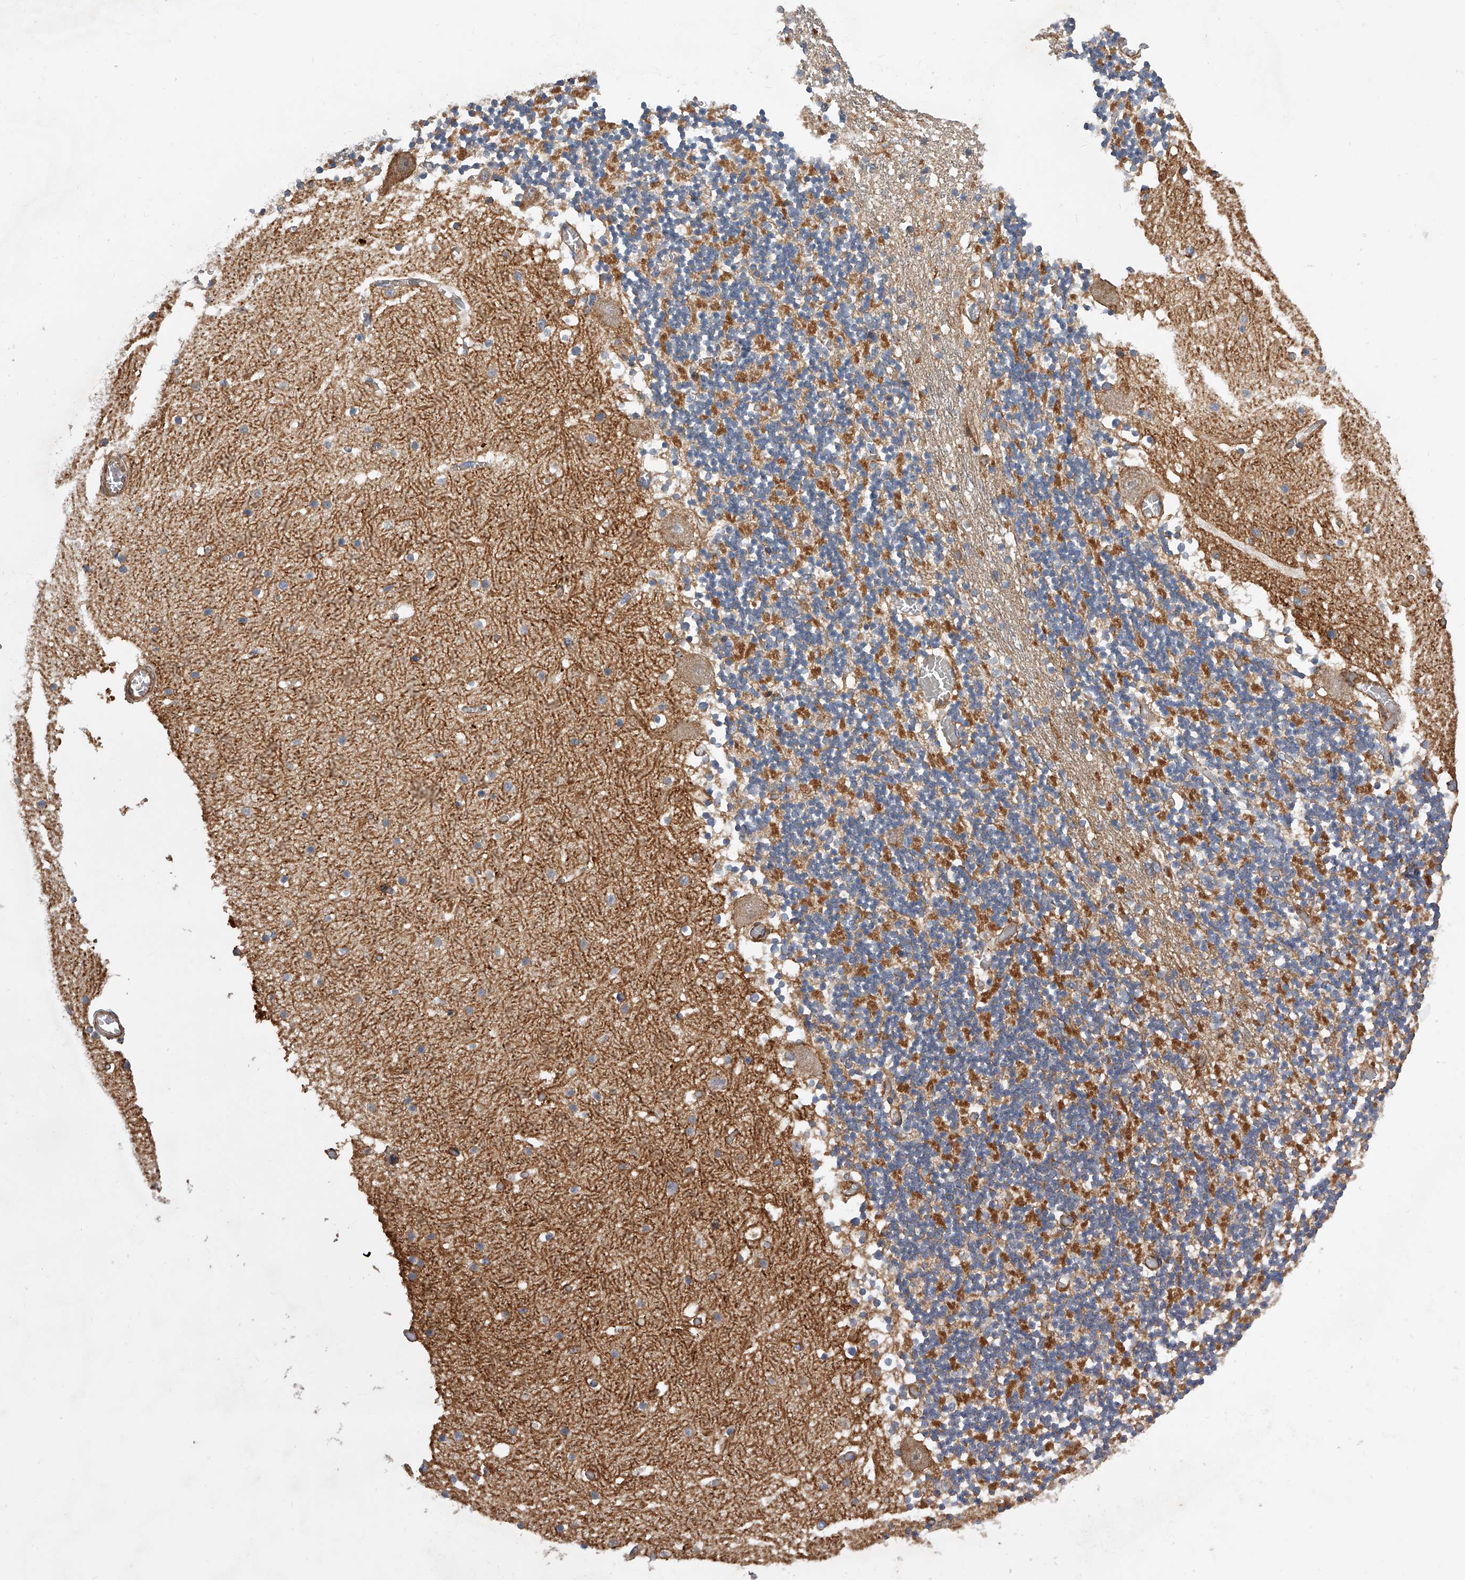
{"staining": {"intensity": "moderate", "quantity": ">75%", "location": "cytoplasmic/membranous"}, "tissue": "cerebellum", "cell_type": "Cells in granular layer", "image_type": "normal", "snomed": [{"axis": "morphology", "description": "Normal tissue, NOS"}, {"axis": "topography", "description": "Cerebellum"}], "caption": "A high-resolution micrograph shows immunohistochemistry (IHC) staining of unremarkable cerebellum, which shows moderate cytoplasmic/membranous expression in approximately >75% of cells in granular layer. The staining was performed using DAB to visualize the protein expression in brown, while the nuclei were stained in blue with hematoxylin (Magnification: 20x).", "gene": "PDSS2", "patient": {"sex": "female", "age": 28}}